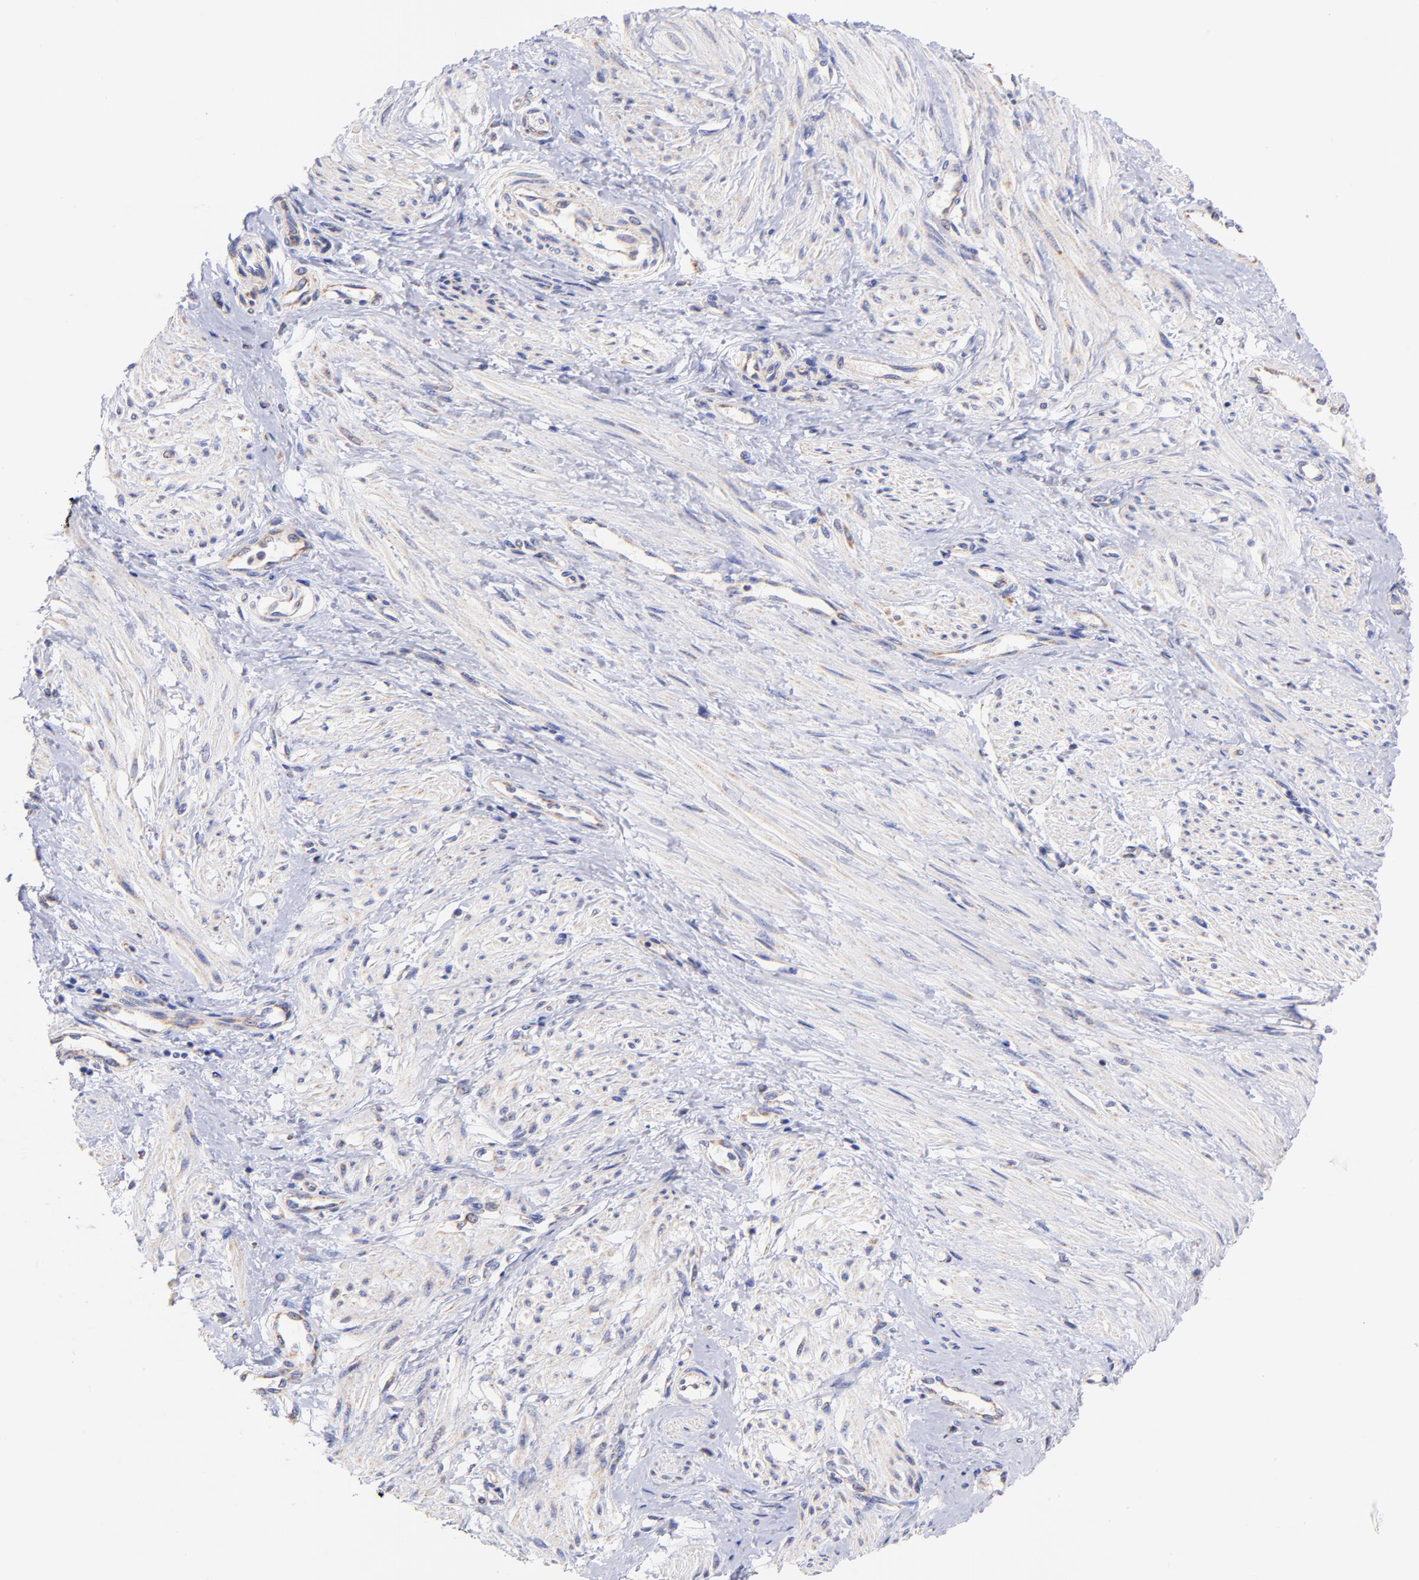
{"staining": {"intensity": "negative", "quantity": "none", "location": "none"}, "tissue": "smooth muscle", "cell_type": "Smooth muscle cells", "image_type": "normal", "snomed": [{"axis": "morphology", "description": "Normal tissue, NOS"}, {"axis": "topography", "description": "Smooth muscle"}, {"axis": "topography", "description": "Uterus"}], "caption": "This is a photomicrograph of immunohistochemistry staining of unremarkable smooth muscle, which shows no expression in smooth muscle cells. (DAB IHC visualized using brightfield microscopy, high magnification).", "gene": "PREX1", "patient": {"sex": "female", "age": 39}}